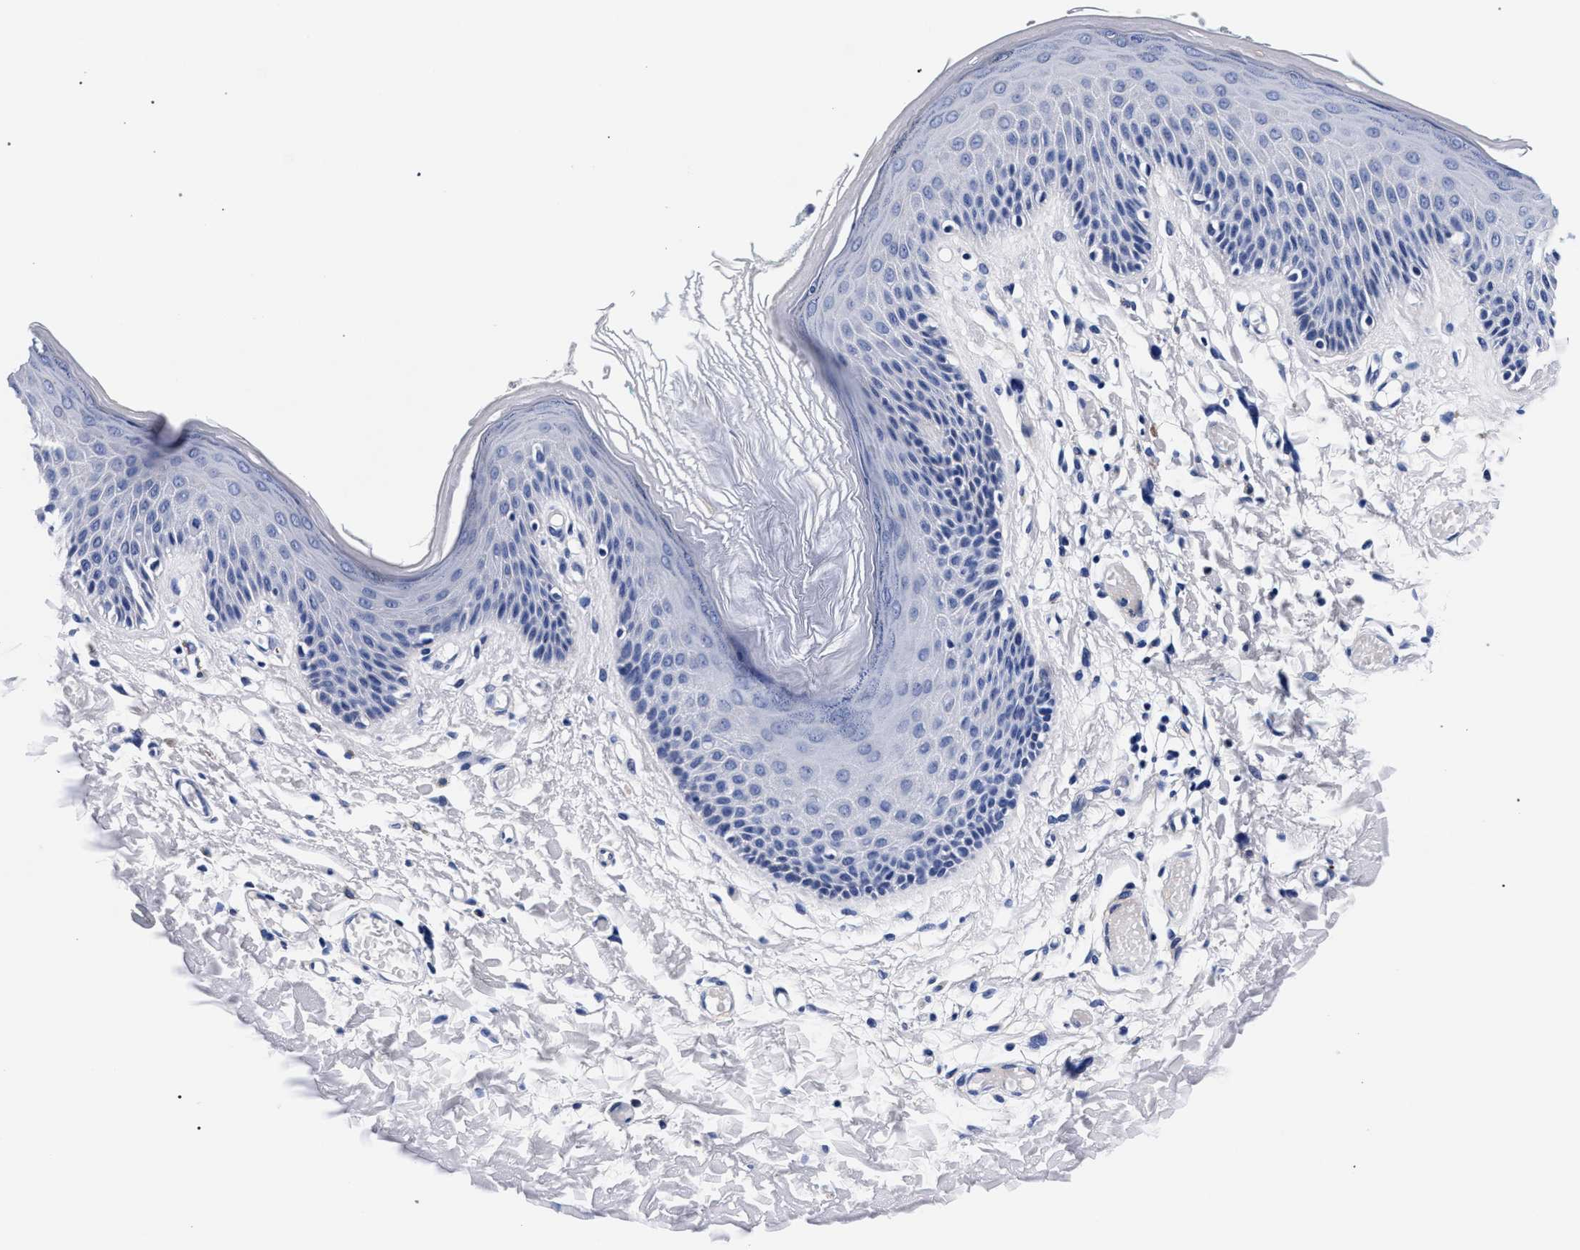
{"staining": {"intensity": "negative", "quantity": "none", "location": "none"}, "tissue": "skin", "cell_type": "Epidermal cells", "image_type": "normal", "snomed": [{"axis": "morphology", "description": "Normal tissue, NOS"}, {"axis": "topography", "description": "Vulva"}], "caption": "Protein analysis of normal skin displays no significant expression in epidermal cells. Nuclei are stained in blue.", "gene": "RAB3B", "patient": {"sex": "female", "age": 73}}